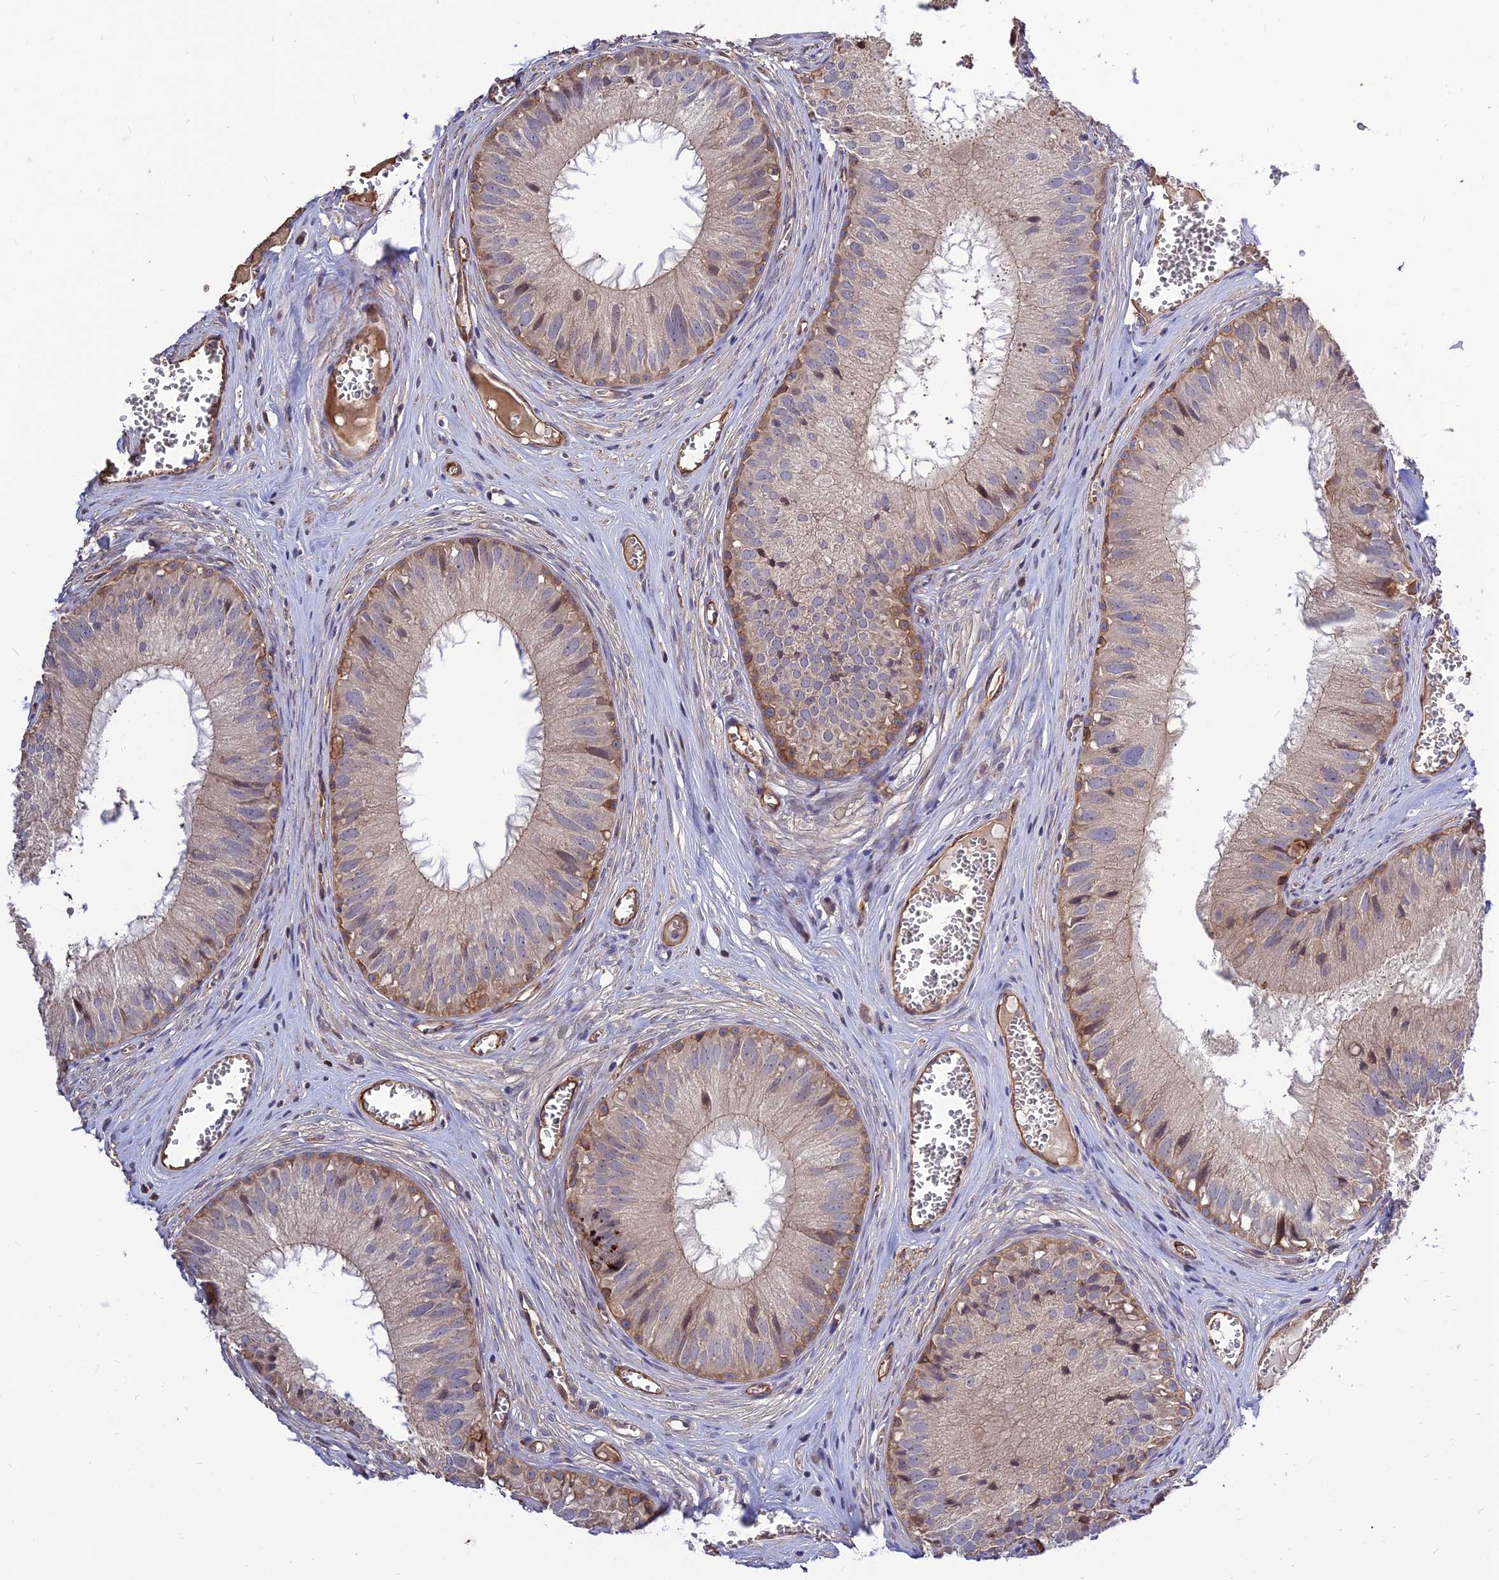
{"staining": {"intensity": "moderate", "quantity": "<25%", "location": "cytoplasmic/membranous"}, "tissue": "epididymis", "cell_type": "Glandular cells", "image_type": "normal", "snomed": [{"axis": "morphology", "description": "Normal tissue, NOS"}, {"axis": "topography", "description": "Epididymis"}], "caption": "Protein positivity by IHC exhibits moderate cytoplasmic/membranous positivity in approximately <25% of glandular cells in normal epididymis.", "gene": "CRTAP", "patient": {"sex": "male", "age": 36}}